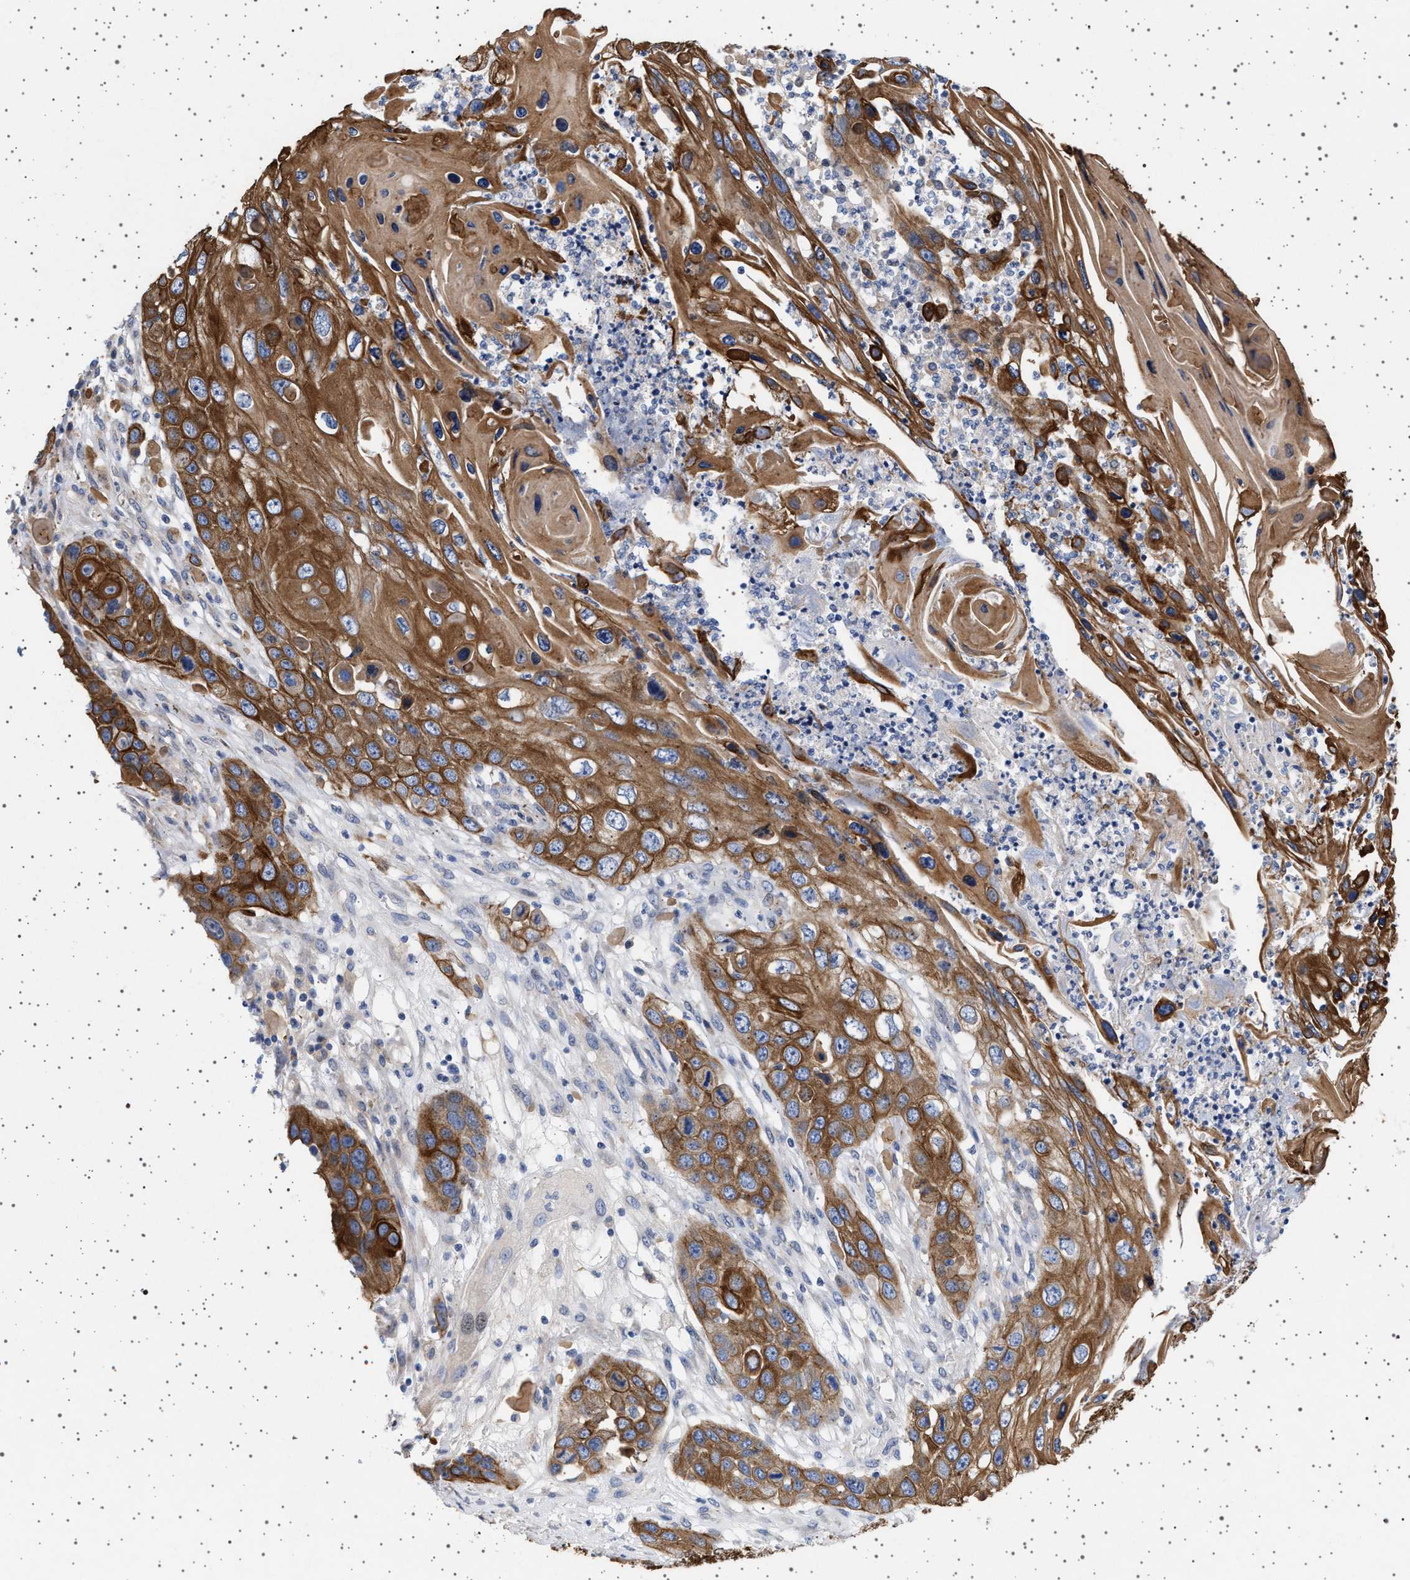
{"staining": {"intensity": "strong", "quantity": ">75%", "location": "cytoplasmic/membranous"}, "tissue": "skin cancer", "cell_type": "Tumor cells", "image_type": "cancer", "snomed": [{"axis": "morphology", "description": "Squamous cell carcinoma, NOS"}, {"axis": "topography", "description": "Skin"}], "caption": "Immunohistochemistry (IHC) (DAB) staining of human skin cancer (squamous cell carcinoma) demonstrates strong cytoplasmic/membranous protein positivity in about >75% of tumor cells.", "gene": "TRMT10B", "patient": {"sex": "male", "age": 55}}